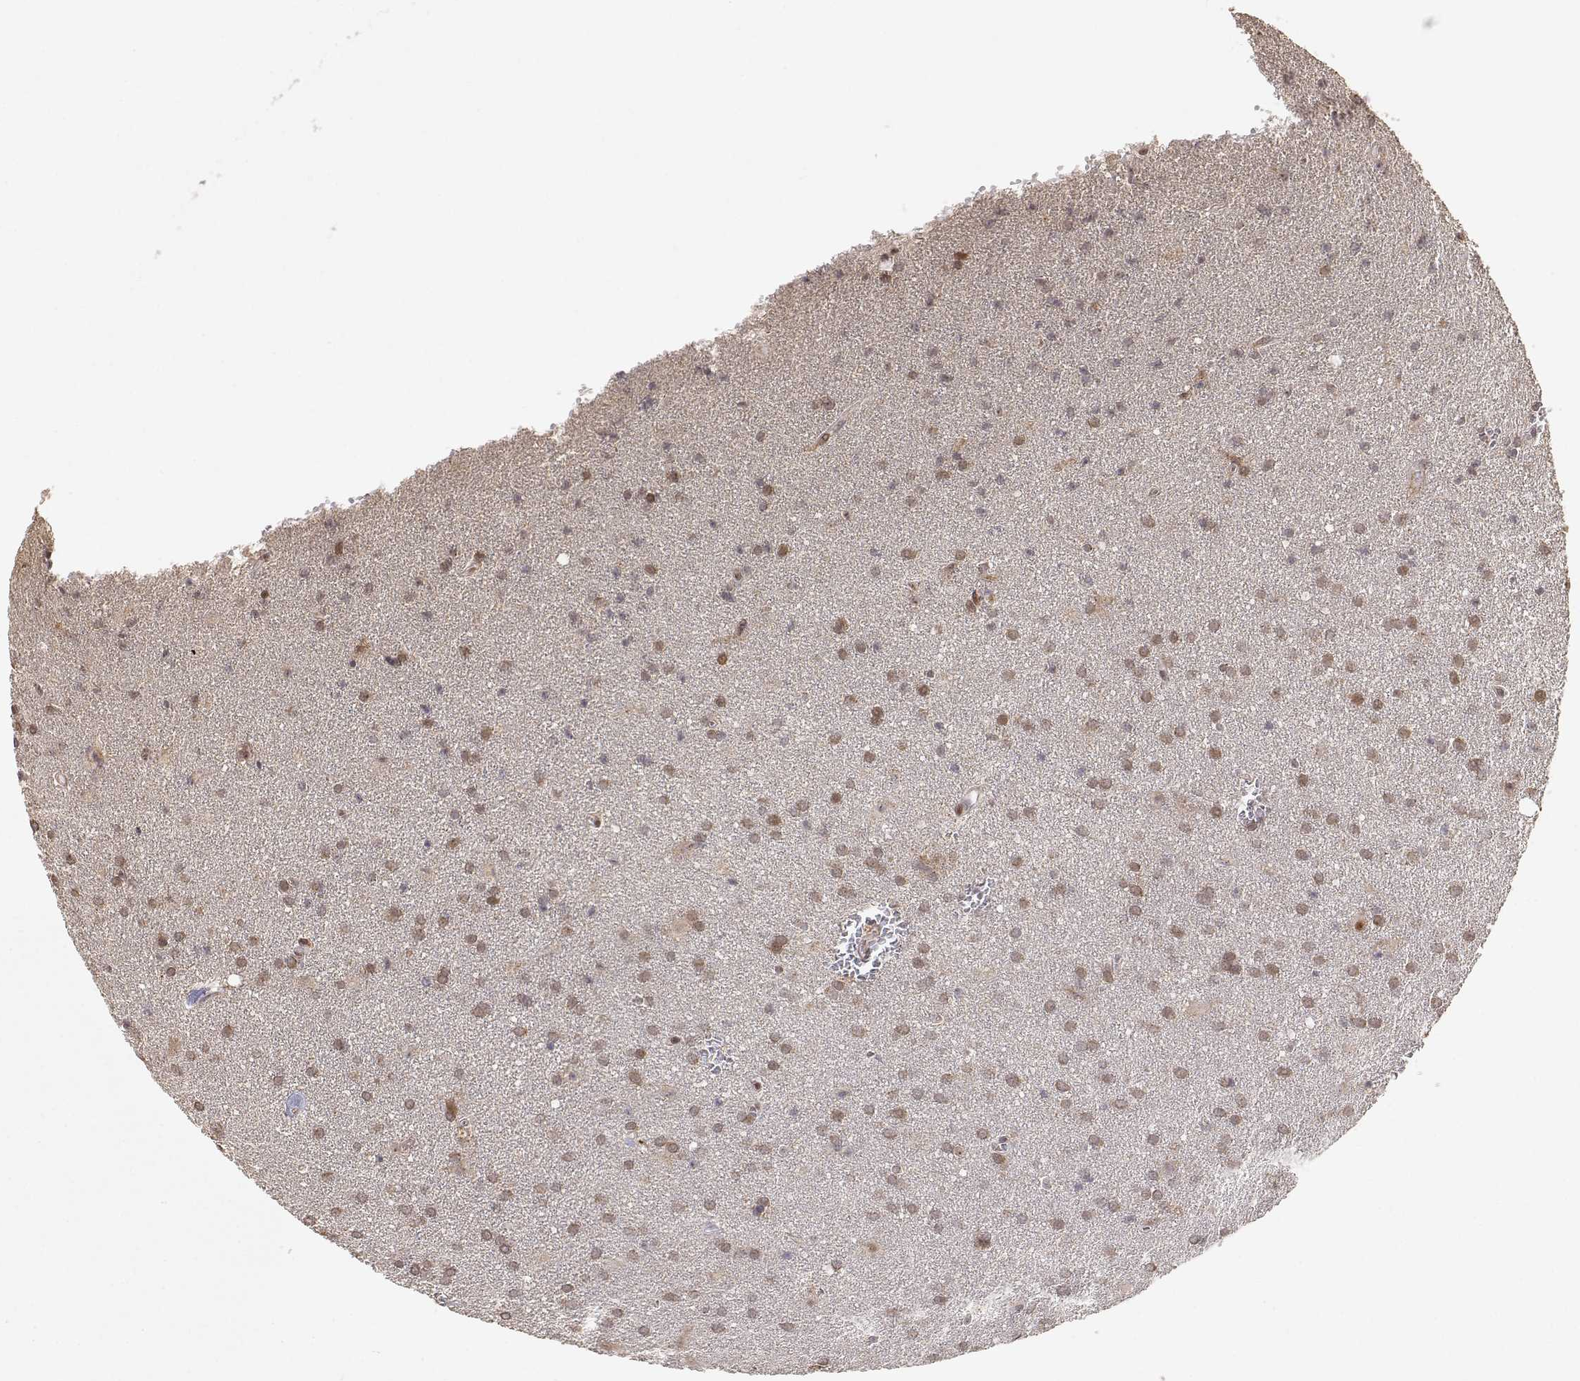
{"staining": {"intensity": "moderate", "quantity": "<25%", "location": "nuclear"}, "tissue": "glioma", "cell_type": "Tumor cells", "image_type": "cancer", "snomed": [{"axis": "morphology", "description": "Glioma, malignant, Low grade"}, {"axis": "topography", "description": "Brain"}], "caption": "Protein expression analysis of glioma reveals moderate nuclear positivity in approximately <25% of tumor cells. Nuclei are stained in blue.", "gene": "BRCA1", "patient": {"sex": "male", "age": 58}}